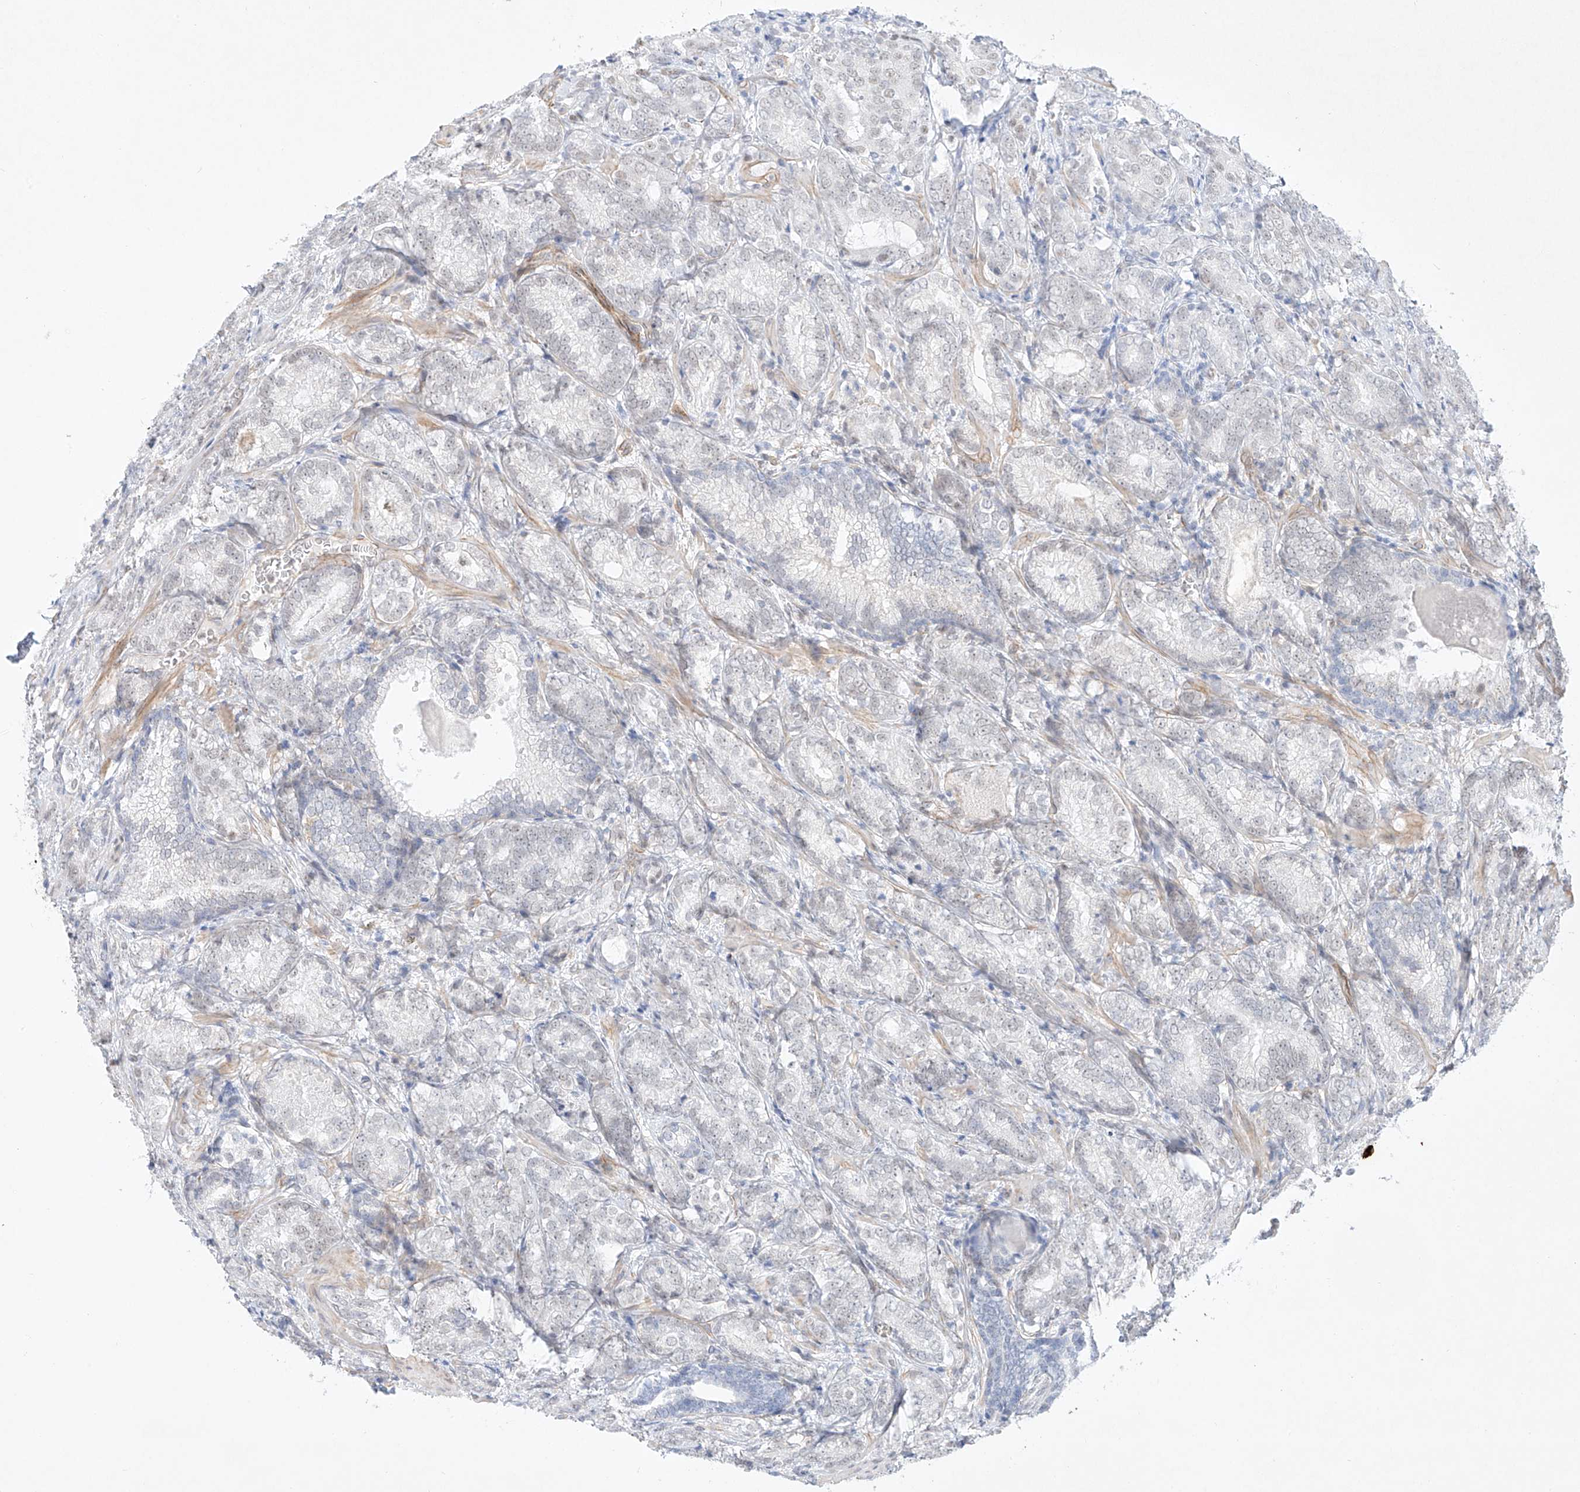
{"staining": {"intensity": "negative", "quantity": "none", "location": "none"}, "tissue": "prostate cancer", "cell_type": "Tumor cells", "image_type": "cancer", "snomed": [{"axis": "morphology", "description": "Adenocarcinoma, High grade"}, {"axis": "topography", "description": "Prostate"}], "caption": "This is a photomicrograph of IHC staining of prostate cancer, which shows no expression in tumor cells.", "gene": "REEP2", "patient": {"sex": "male", "age": 66}}